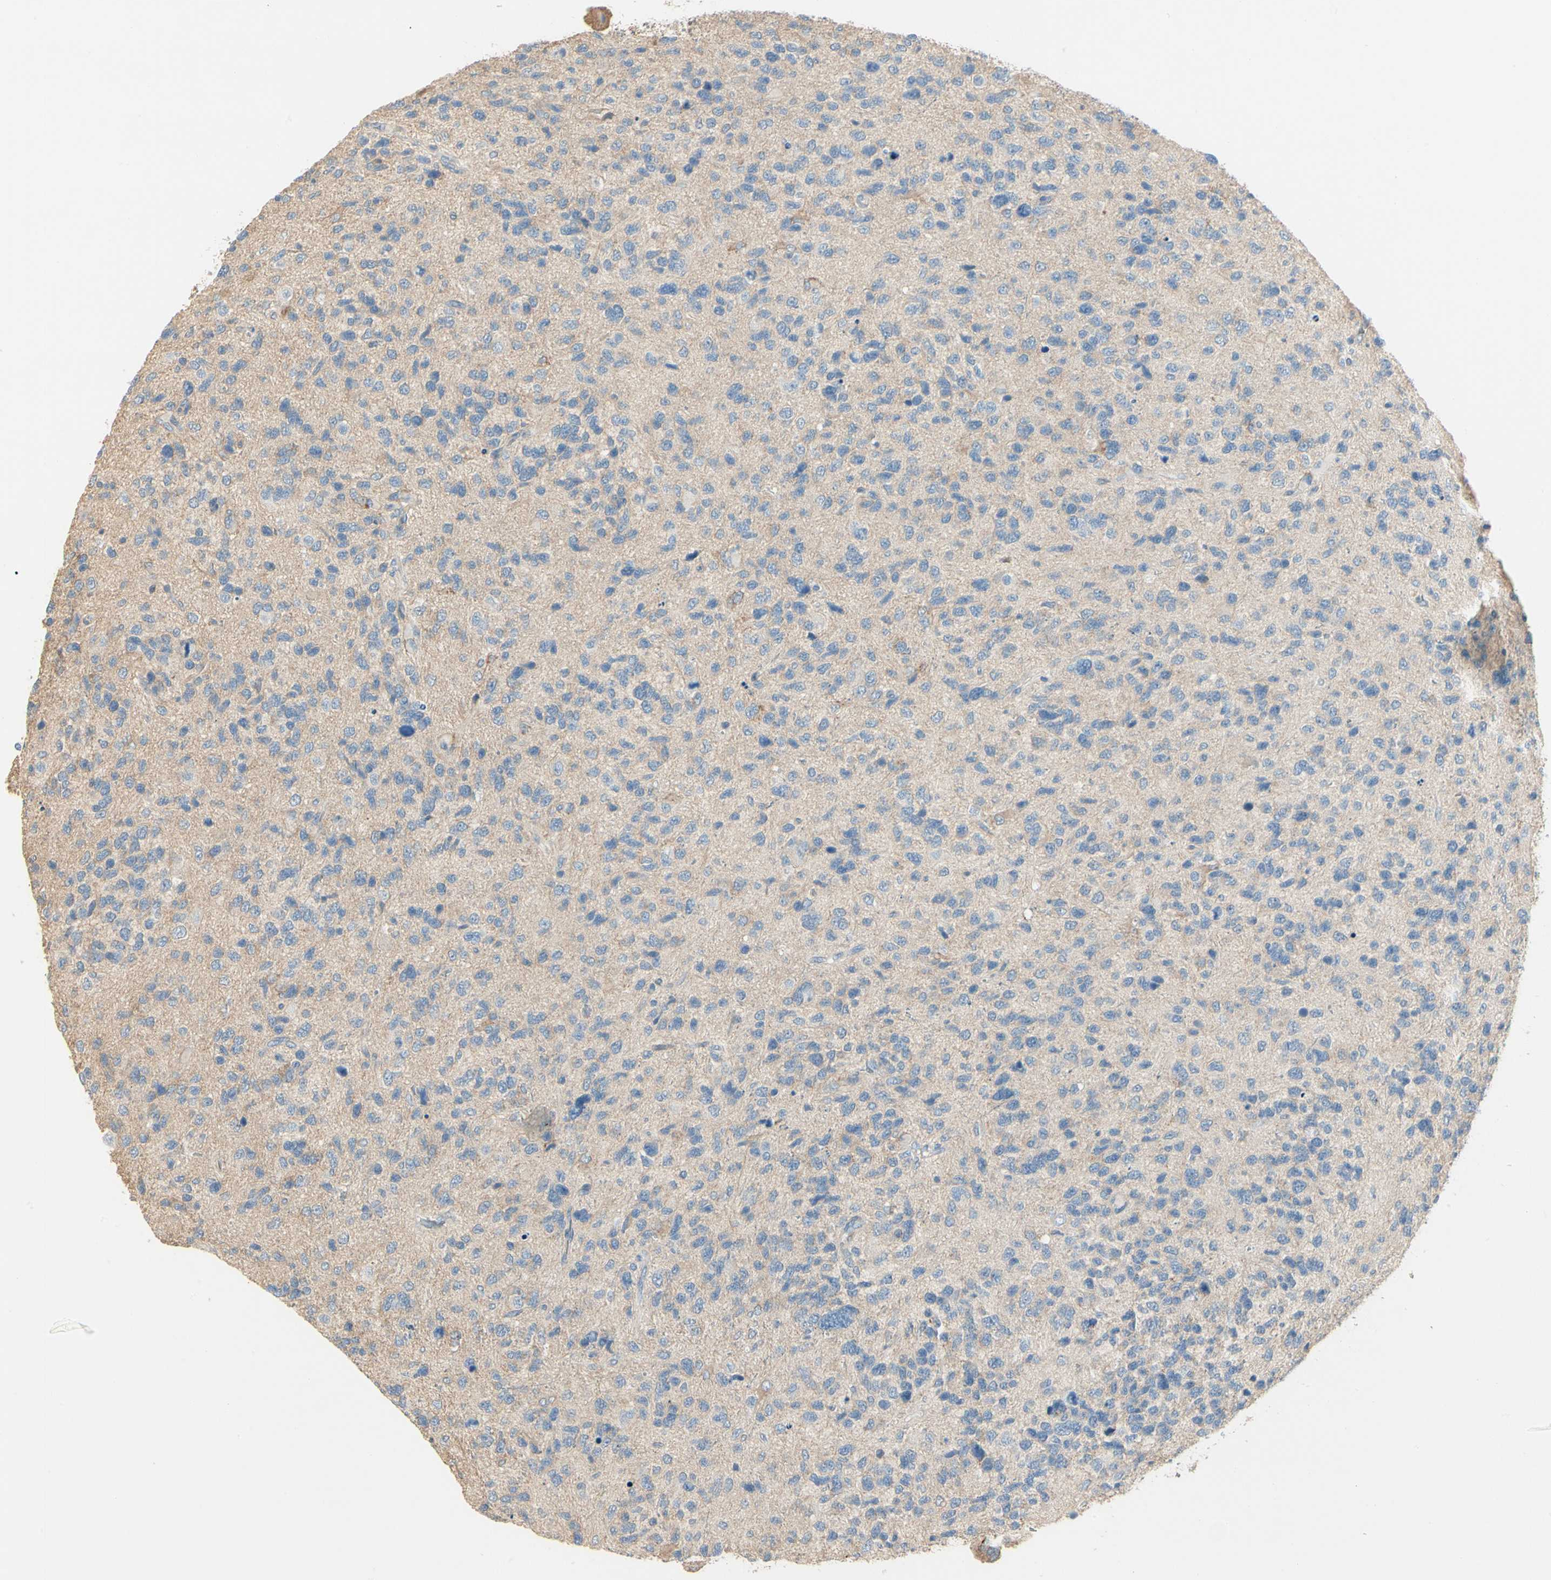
{"staining": {"intensity": "weak", "quantity": "25%-75%", "location": "cytoplasmic/membranous"}, "tissue": "glioma", "cell_type": "Tumor cells", "image_type": "cancer", "snomed": [{"axis": "morphology", "description": "Glioma, malignant, High grade"}, {"axis": "topography", "description": "Brain"}], "caption": "Weak cytoplasmic/membranous protein staining is present in about 25%-75% of tumor cells in glioma. Ihc stains the protein of interest in brown and the nuclei are stained blue.", "gene": "DUSP12", "patient": {"sex": "female", "age": 58}}